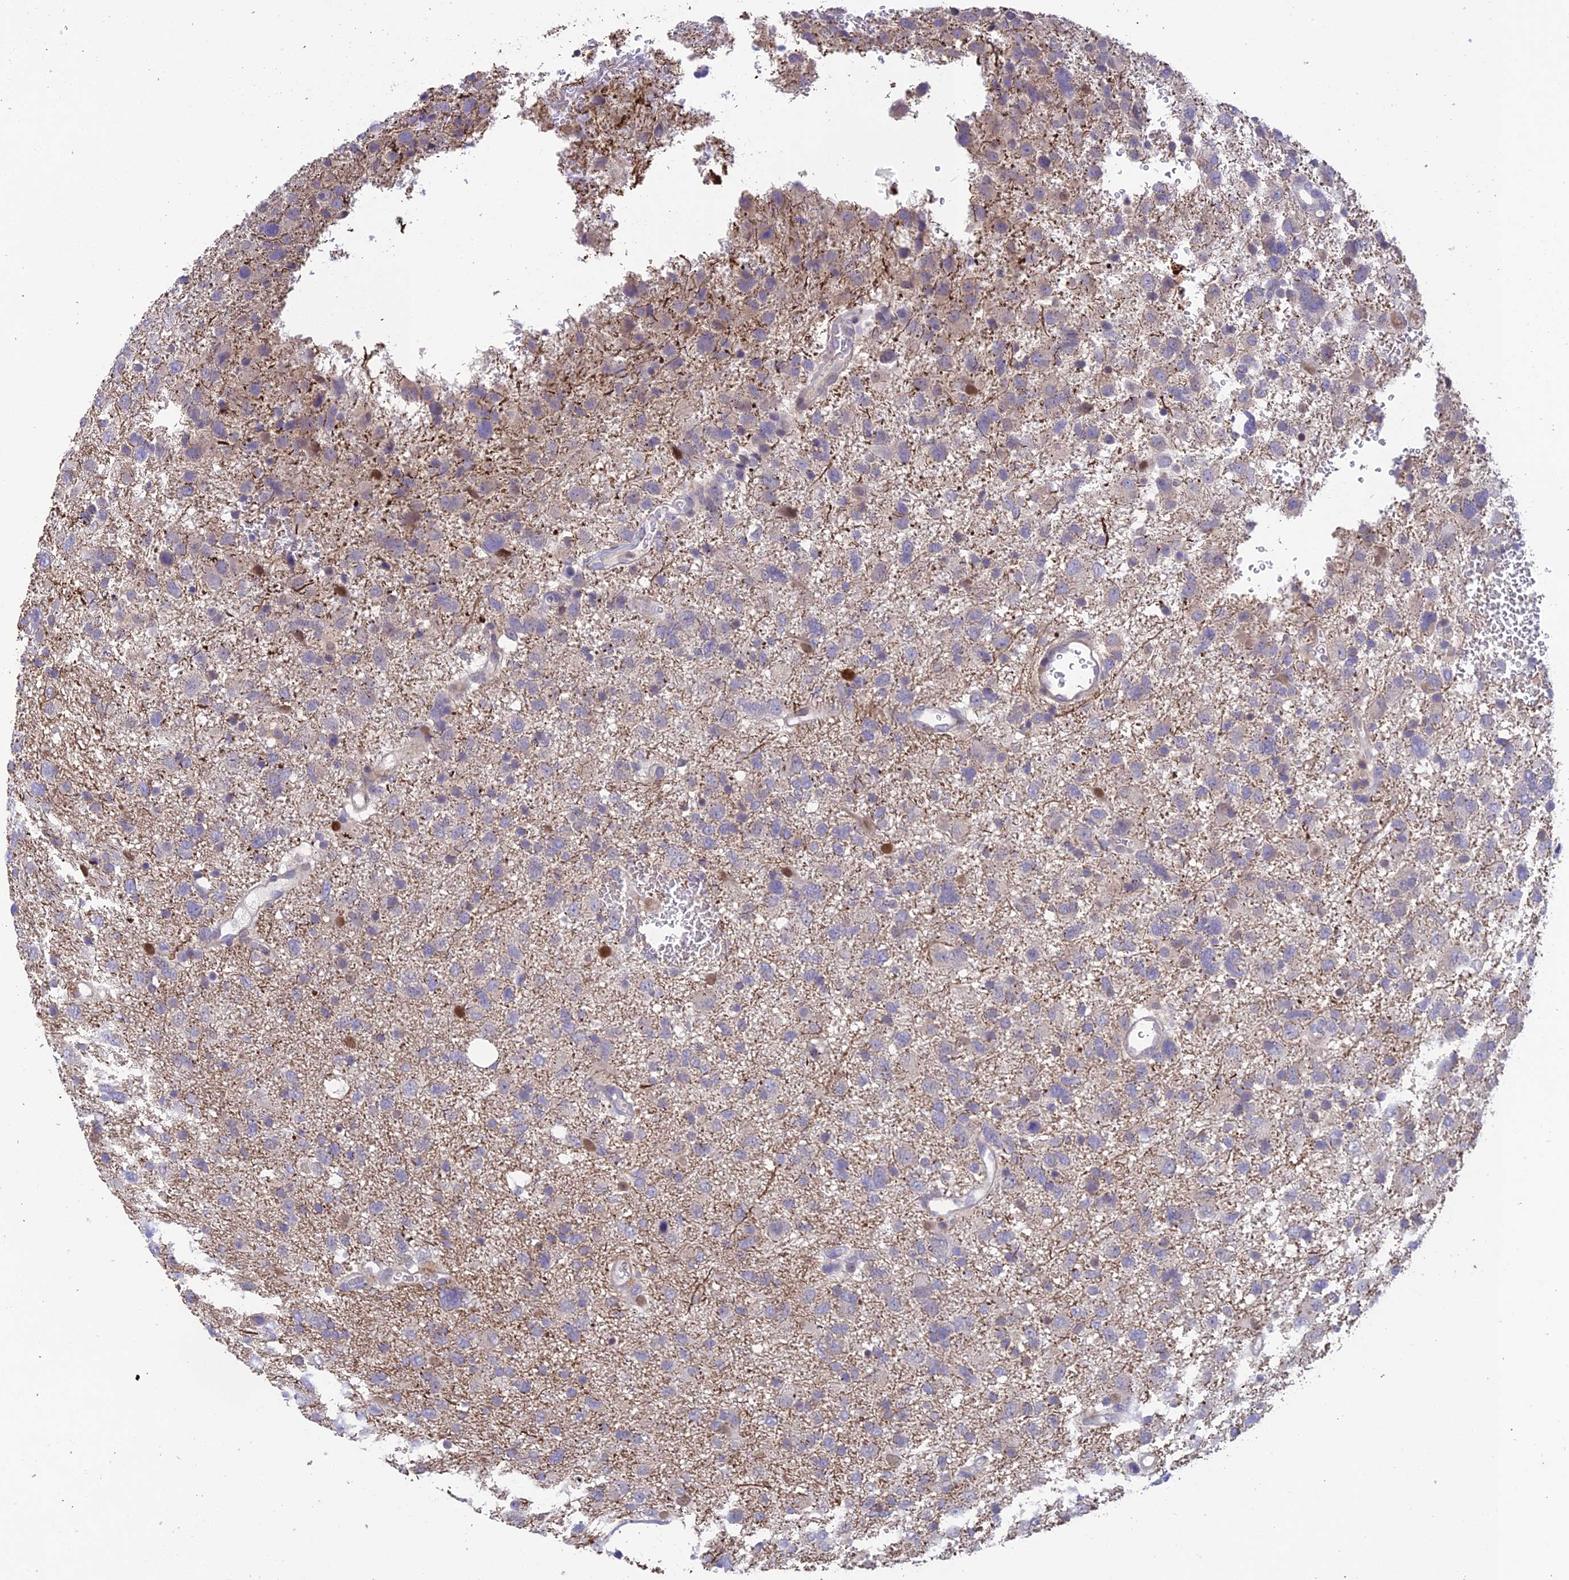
{"staining": {"intensity": "negative", "quantity": "none", "location": "none"}, "tissue": "glioma", "cell_type": "Tumor cells", "image_type": "cancer", "snomed": [{"axis": "morphology", "description": "Glioma, malignant, High grade"}, {"axis": "topography", "description": "Brain"}], "caption": "IHC of human glioma reveals no expression in tumor cells.", "gene": "BMT2", "patient": {"sex": "male", "age": 61}}